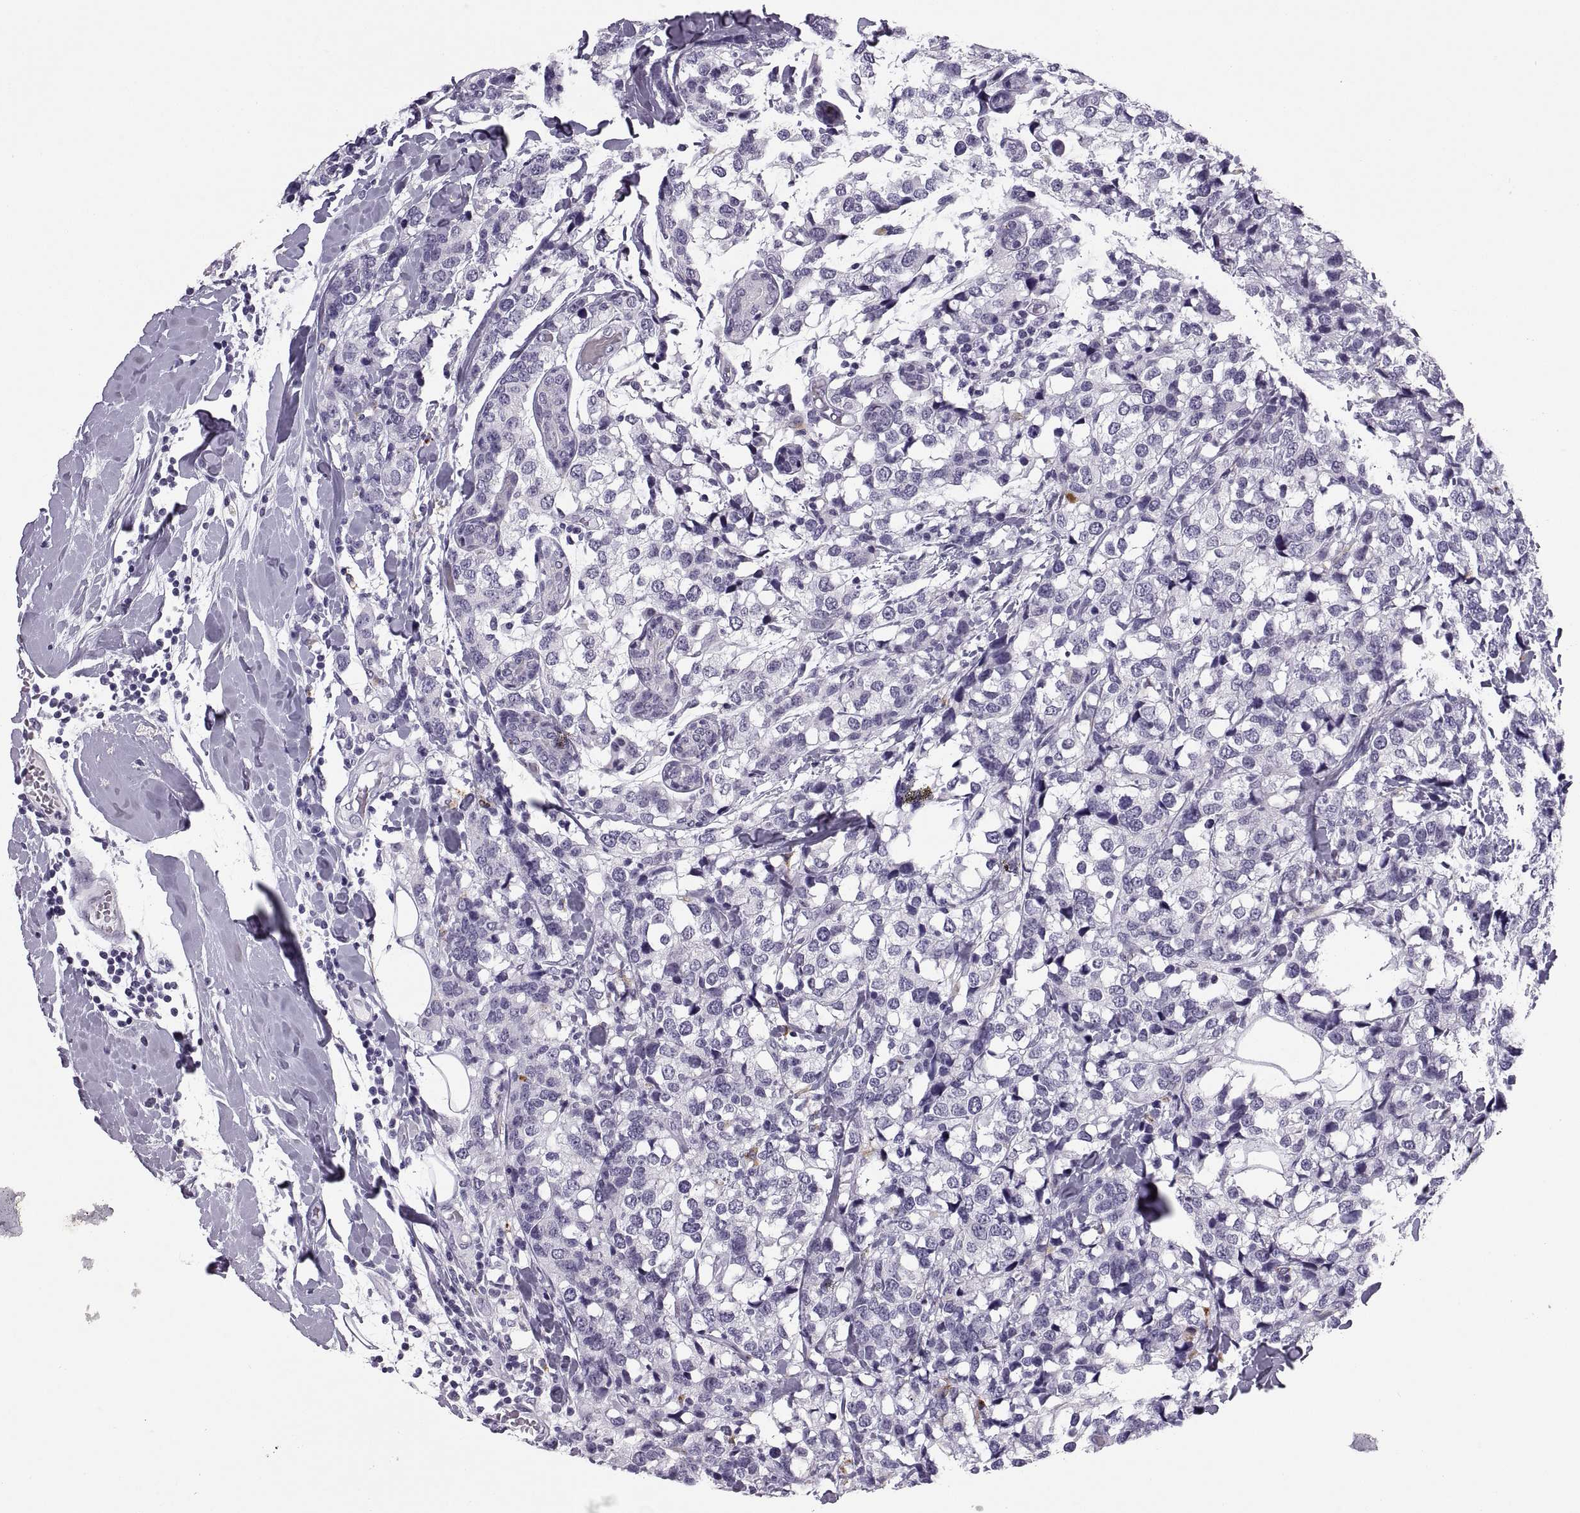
{"staining": {"intensity": "negative", "quantity": "none", "location": "none"}, "tissue": "breast cancer", "cell_type": "Tumor cells", "image_type": "cancer", "snomed": [{"axis": "morphology", "description": "Lobular carcinoma"}, {"axis": "topography", "description": "Breast"}], "caption": "The IHC micrograph has no significant staining in tumor cells of breast lobular carcinoma tissue. Brightfield microscopy of immunohistochemistry (IHC) stained with DAB (3,3'-diaminobenzidine) (brown) and hematoxylin (blue), captured at high magnification.", "gene": "QRICH2", "patient": {"sex": "female", "age": 59}}